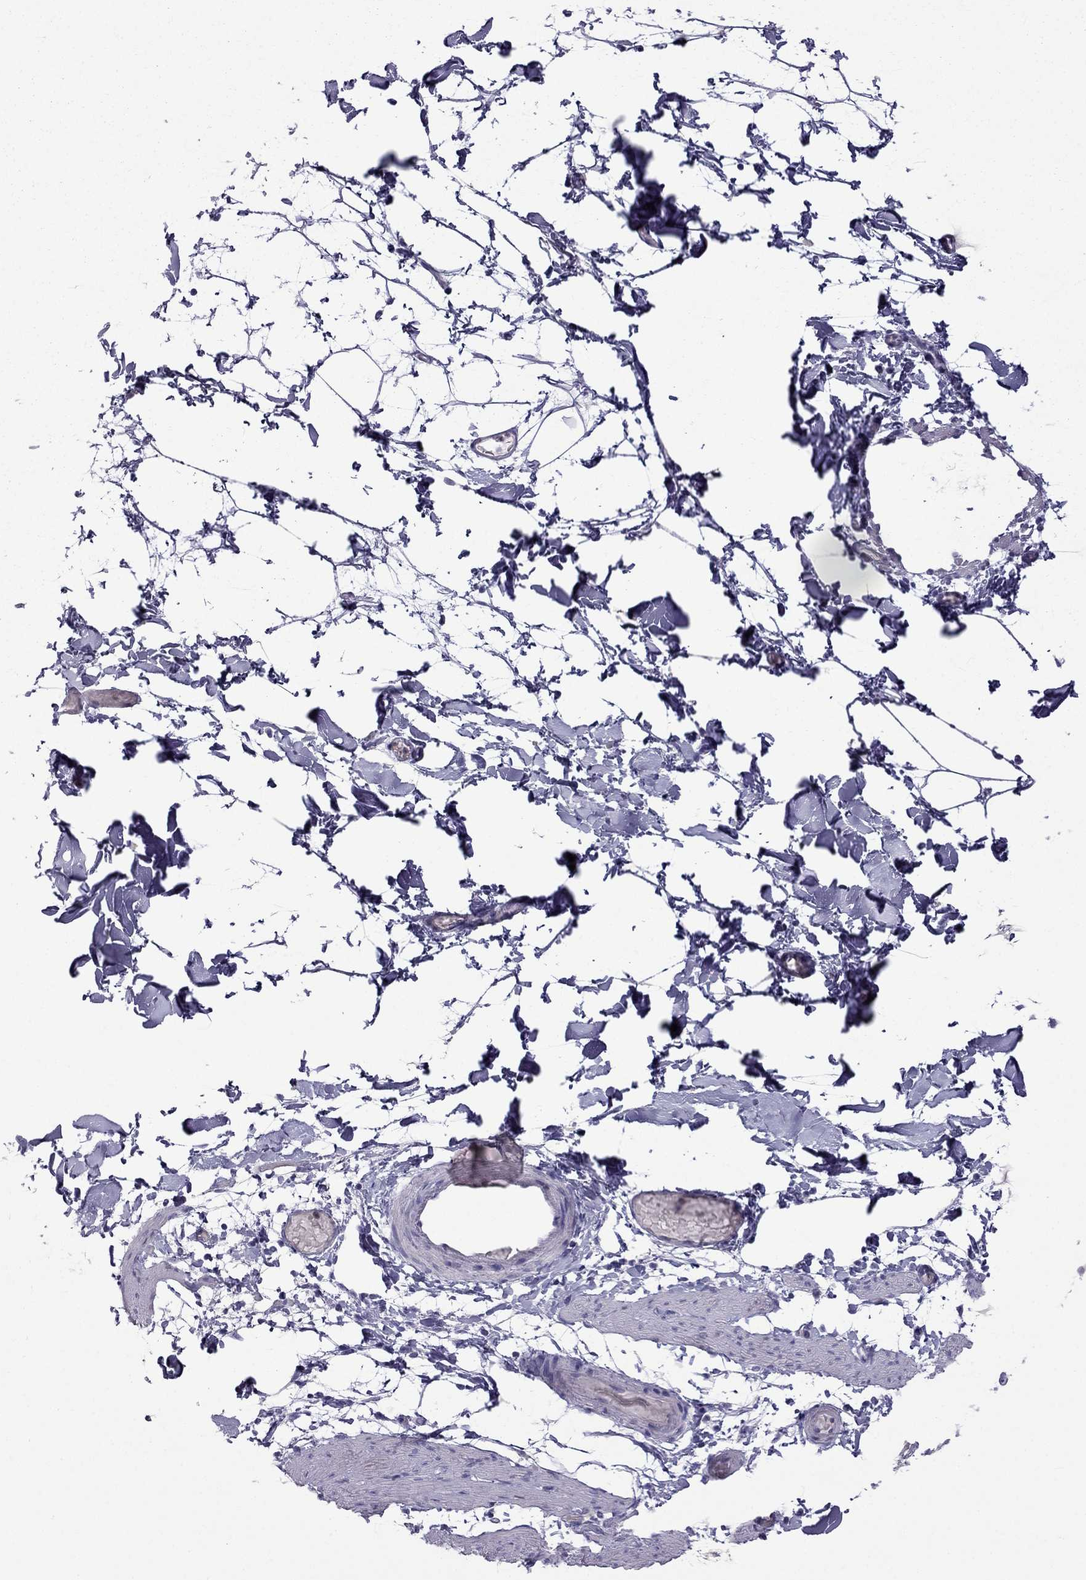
{"staining": {"intensity": "negative", "quantity": "none", "location": "none"}, "tissue": "adipose tissue", "cell_type": "Adipocytes", "image_type": "normal", "snomed": [{"axis": "morphology", "description": "Normal tissue, NOS"}, {"axis": "topography", "description": "Gallbladder"}, {"axis": "topography", "description": "Peripheral nerve tissue"}], "caption": "Immunohistochemical staining of benign human adipose tissue exhibits no significant positivity in adipocytes.", "gene": "ERC2", "patient": {"sex": "female", "age": 45}}